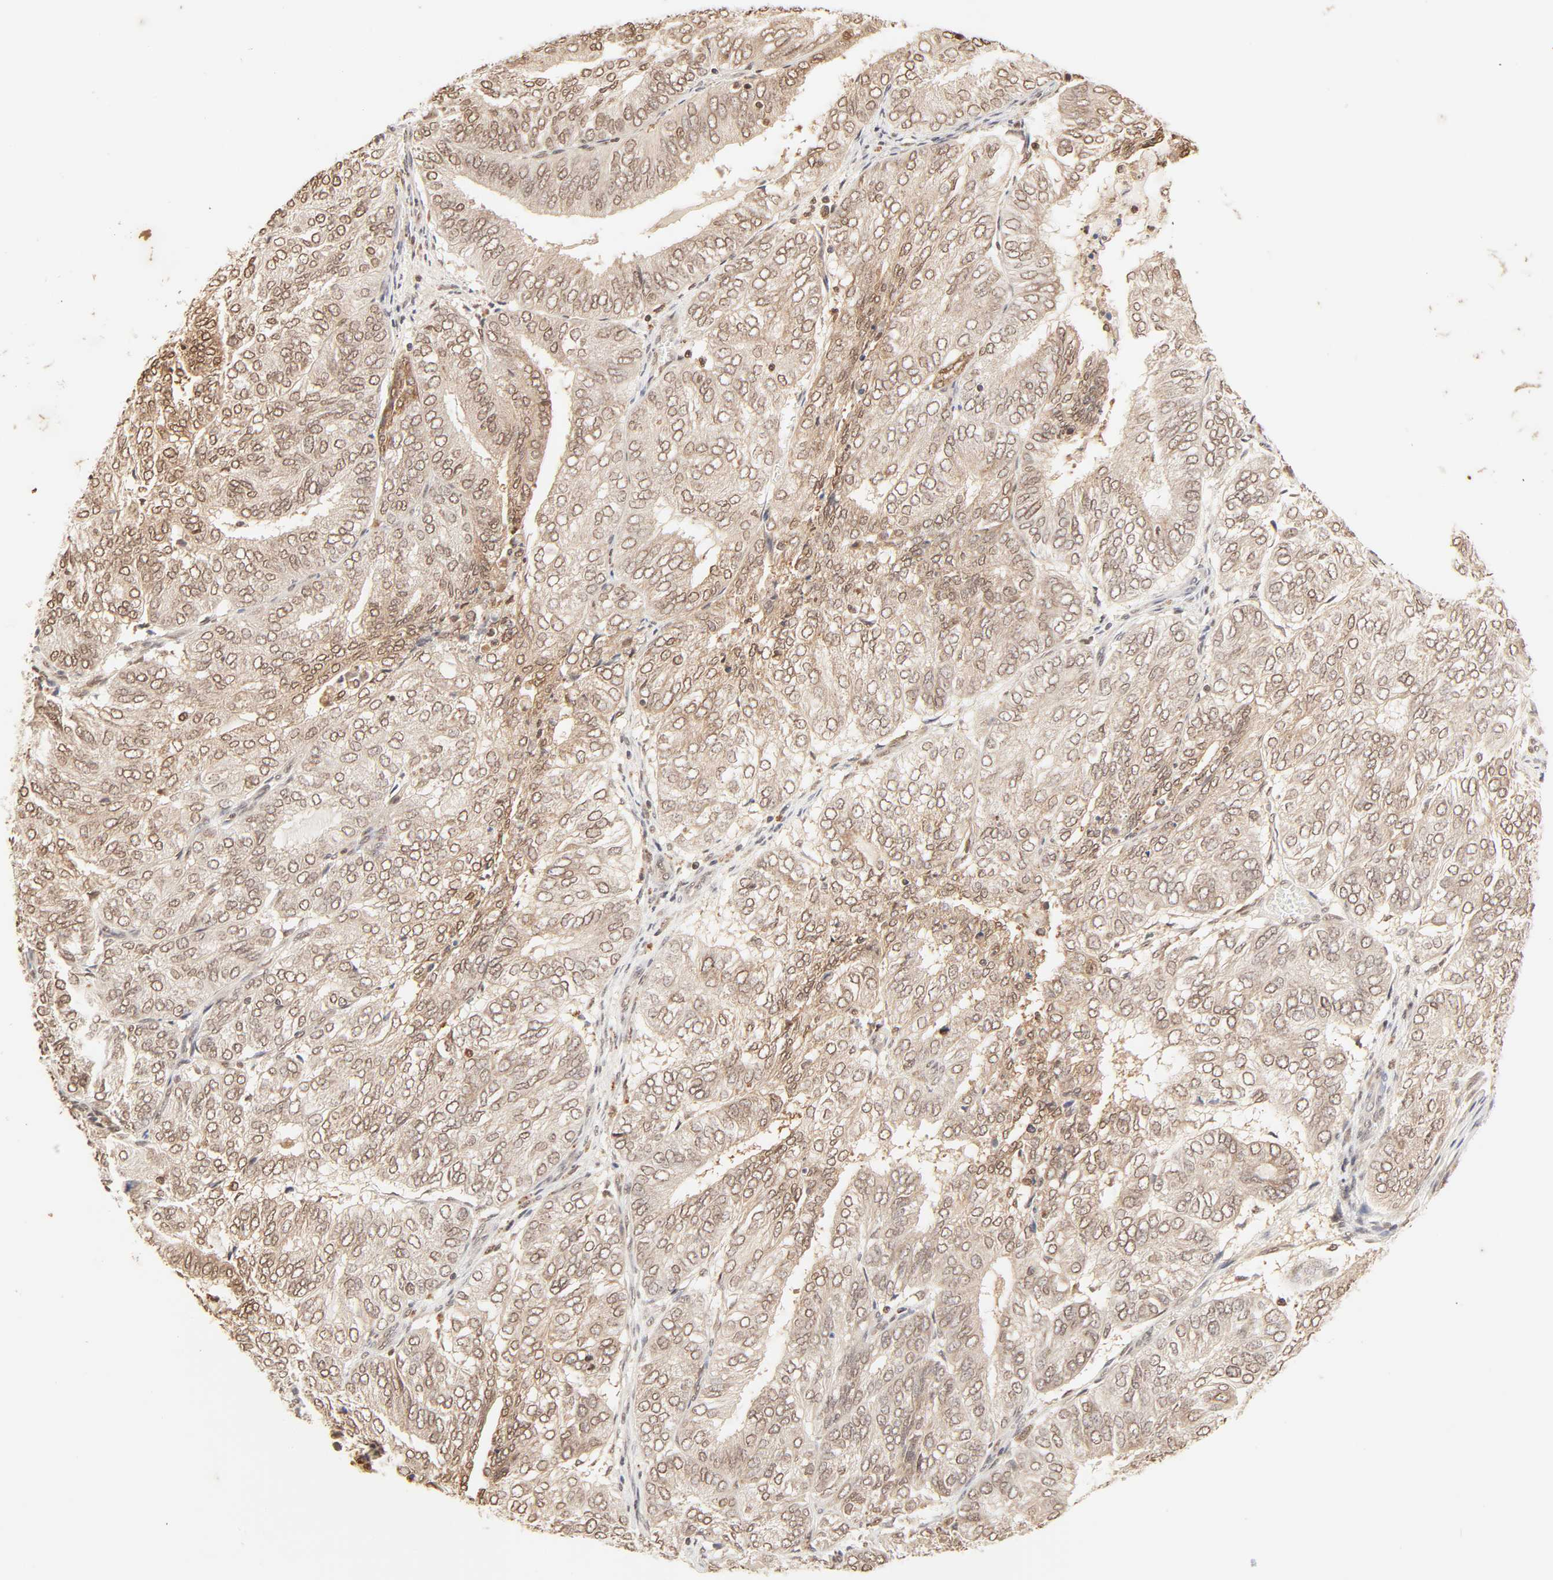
{"staining": {"intensity": "moderate", "quantity": ">75%", "location": "cytoplasmic/membranous,nuclear"}, "tissue": "endometrial cancer", "cell_type": "Tumor cells", "image_type": "cancer", "snomed": [{"axis": "morphology", "description": "Adenocarcinoma, NOS"}, {"axis": "topography", "description": "Uterus"}], "caption": "IHC staining of endometrial cancer, which shows medium levels of moderate cytoplasmic/membranous and nuclear expression in approximately >75% of tumor cells indicating moderate cytoplasmic/membranous and nuclear protein staining. The staining was performed using DAB (3,3'-diaminobenzidine) (brown) for protein detection and nuclei were counterstained in hematoxylin (blue).", "gene": "TBL1X", "patient": {"sex": "female", "age": 60}}